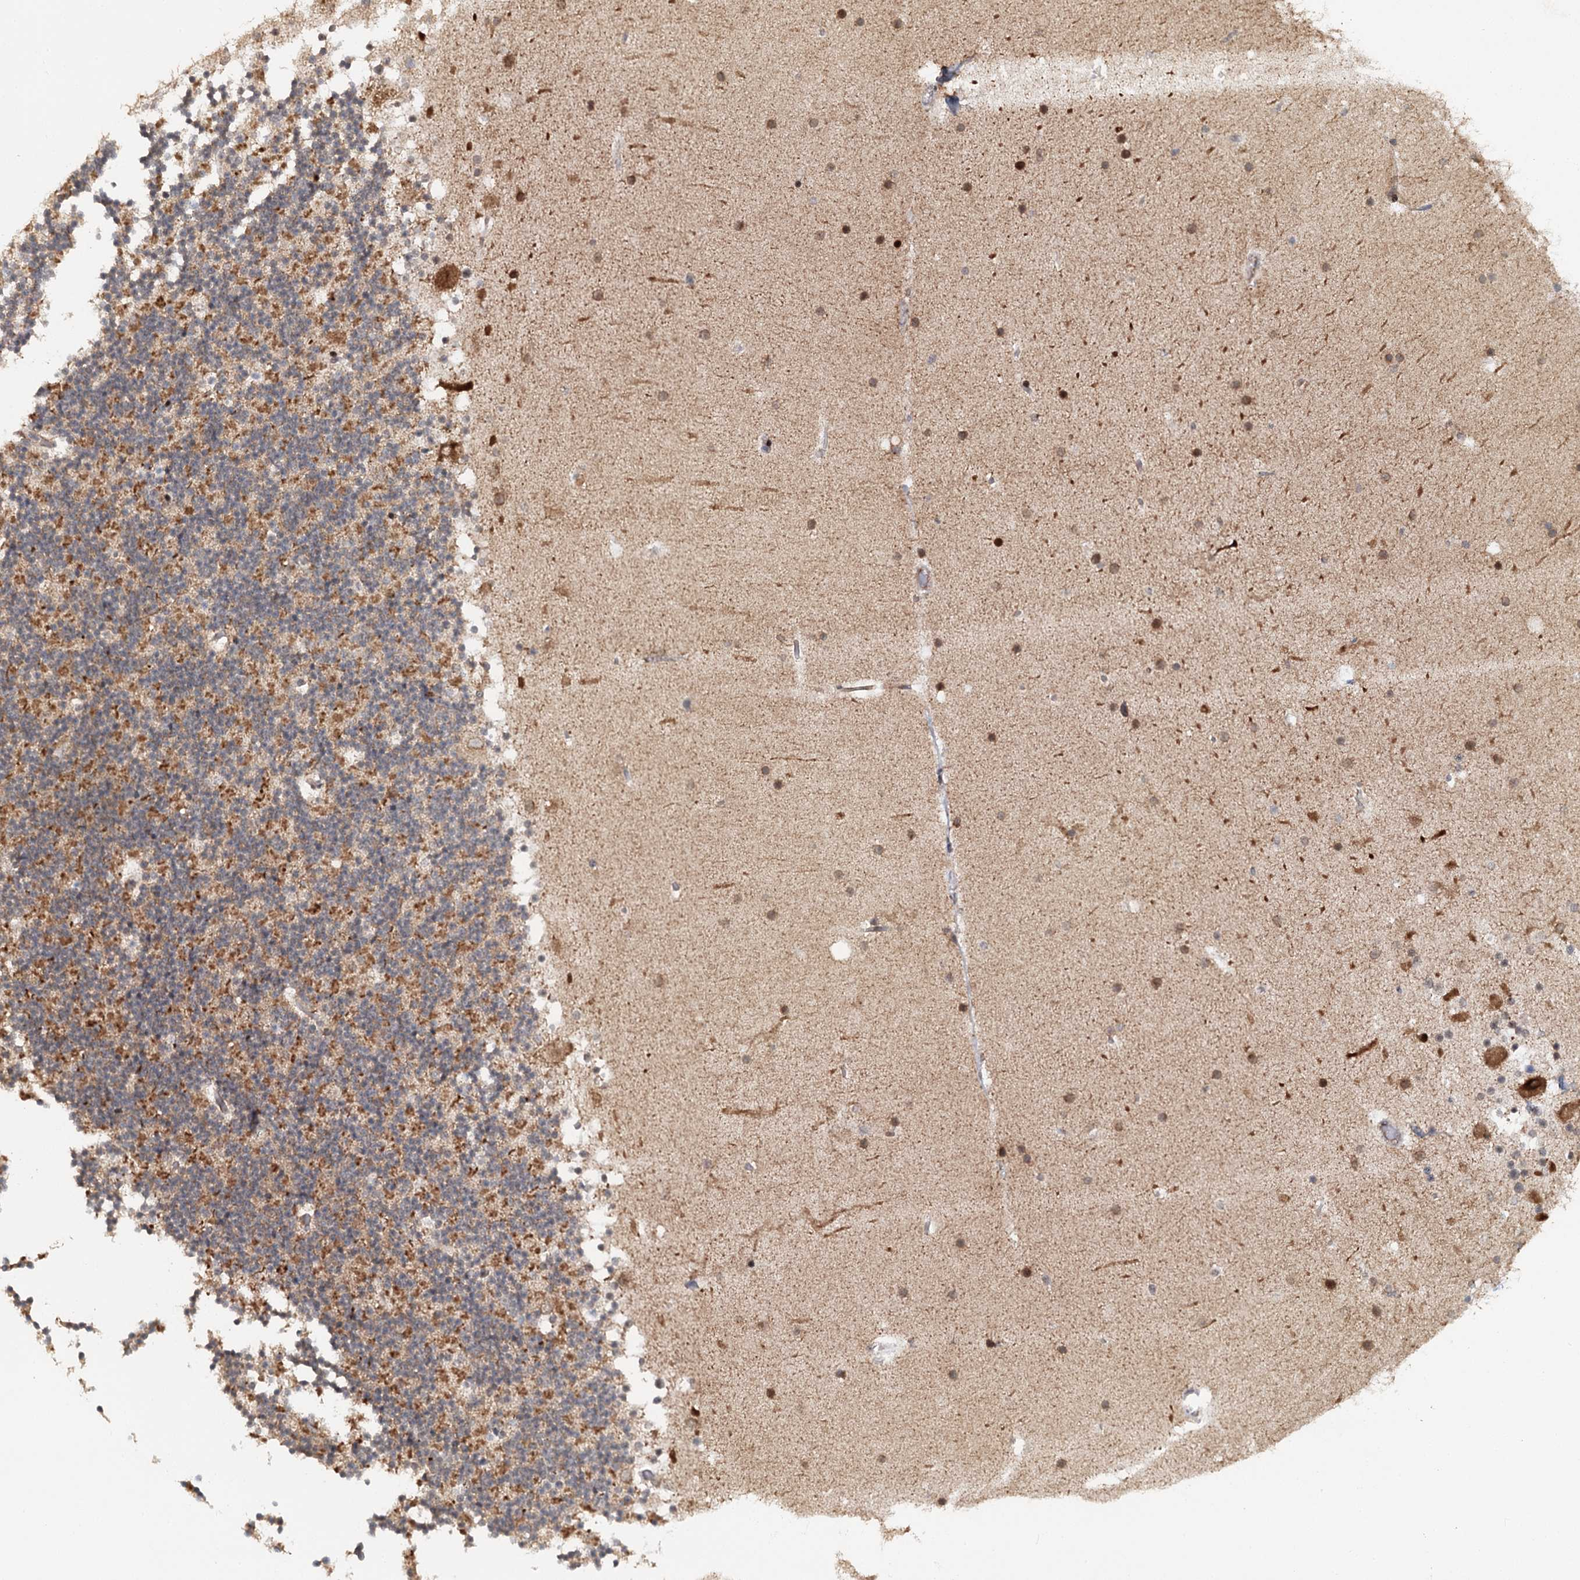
{"staining": {"intensity": "moderate", "quantity": ">75%", "location": "cytoplasmic/membranous"}, "tissue": "cerebellum", "cell_type": "Cells in granular layer", "image_type": "normal", "snomed": [{"axis": "morphology", "description": "Normal tissue, NOS"}, {"axis": "topography", "description": "Cerebellum"}], "caption": "Moderate cytoplasmic/membranous expression for a protein is identified in about >75% of cells in granular layer of normal cerebellum using immunohistochemistry (IHC).", "gene": "ZNRF3", "patient": {"sex": "male", "age": 57}}